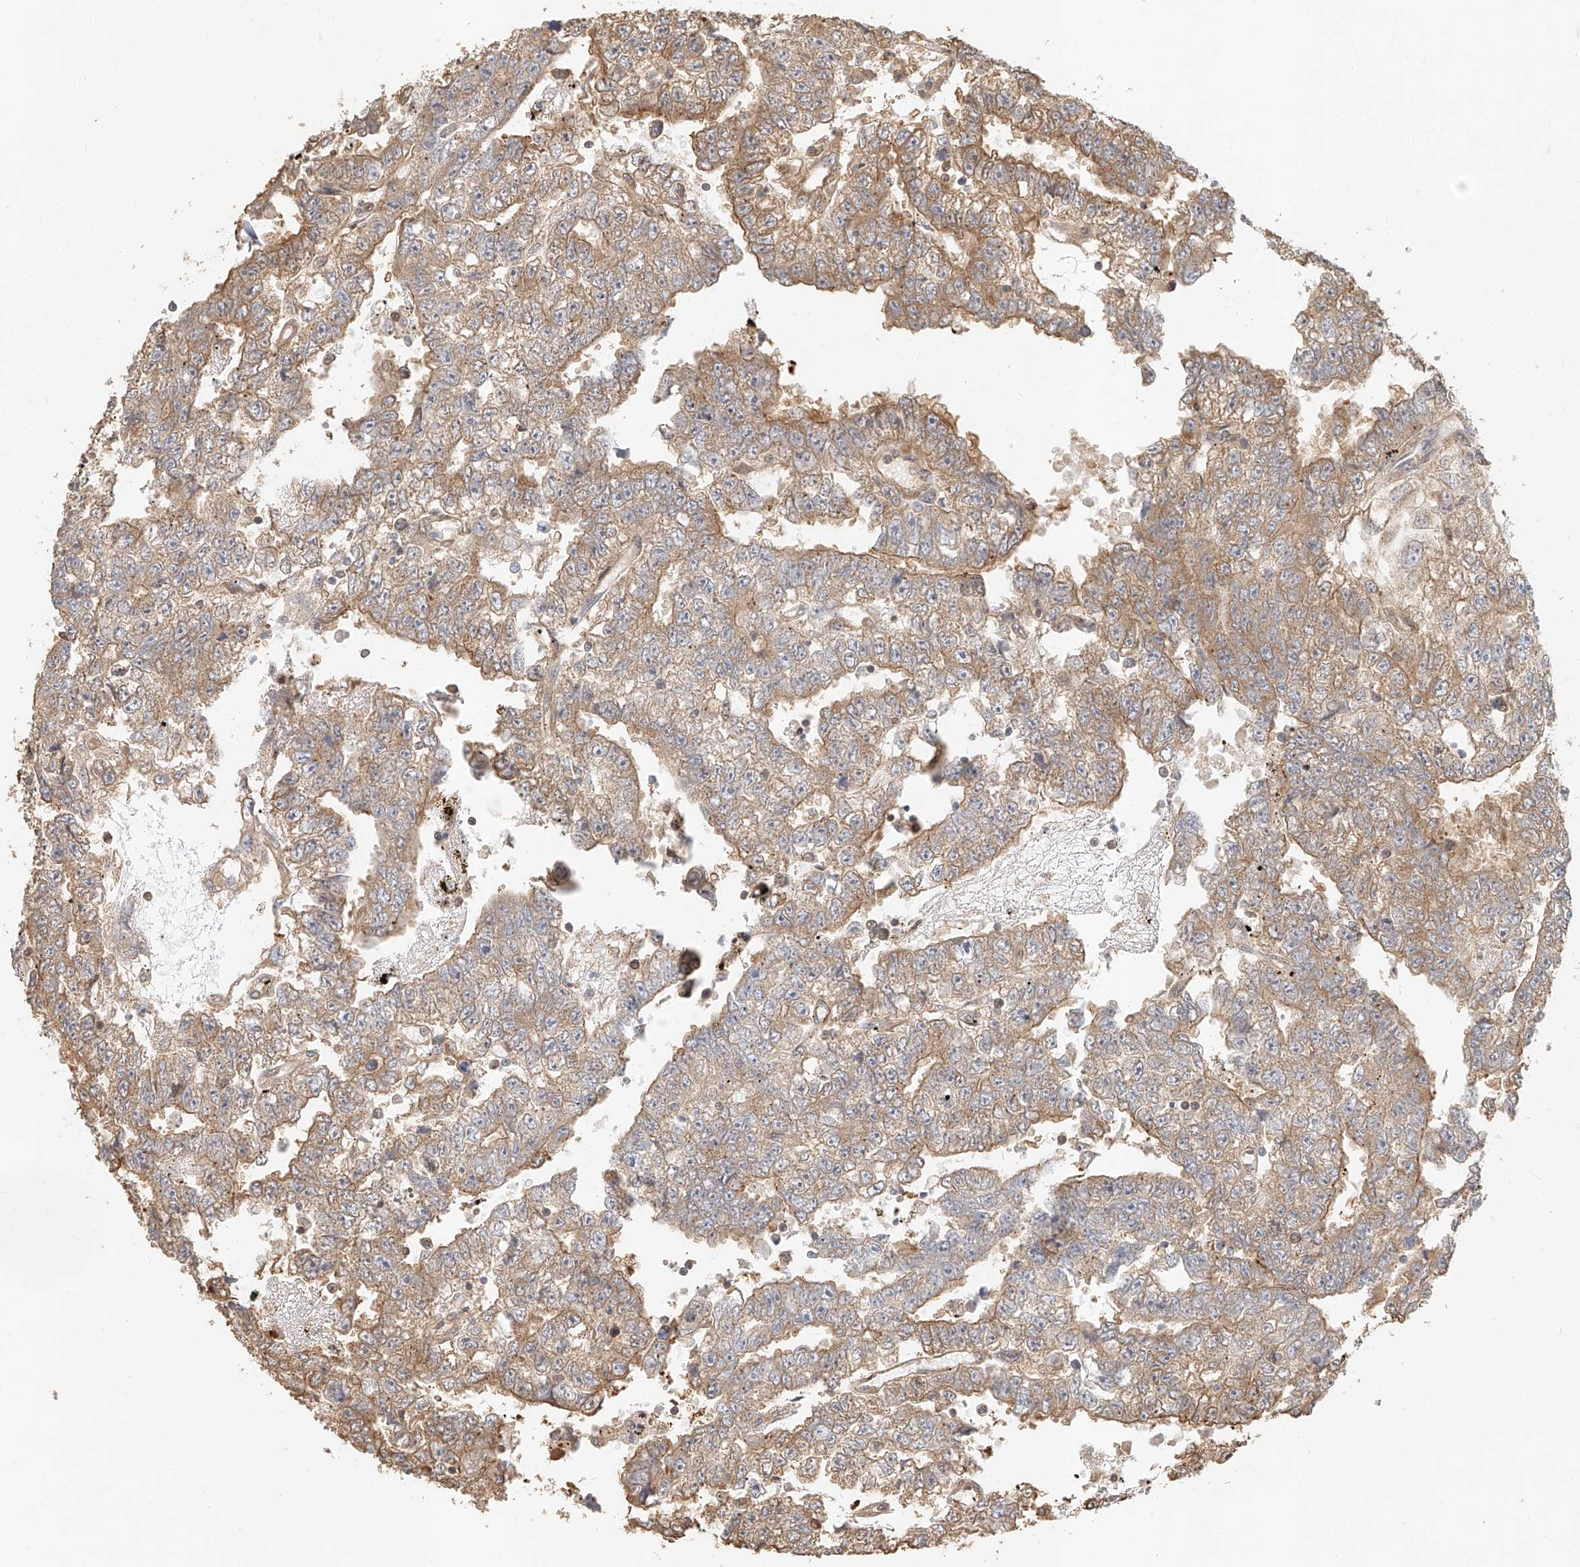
{"staining": {"intensity": "moderate", "quantity": ">75%", "location": "cytoplasmic/membranous"}, "tissue": "testis cancer", "cell_type": "Tumor cells", "image_type": "cancer", "snomed": [{"axis": "morphology", "description": "Carcinoma, Embryonal, NOS"}, {"axis": "topography", "description": "Testis"}], "caption": "Testis cancer (embryonal carcinoma) stained with immunohistochemistry (IHC) shows moderate cytoplasmic/membranous staining in about >75% of tumor cells.", "gene": "NAP1L1", "patient": {"sex": "male", "age": 25}}